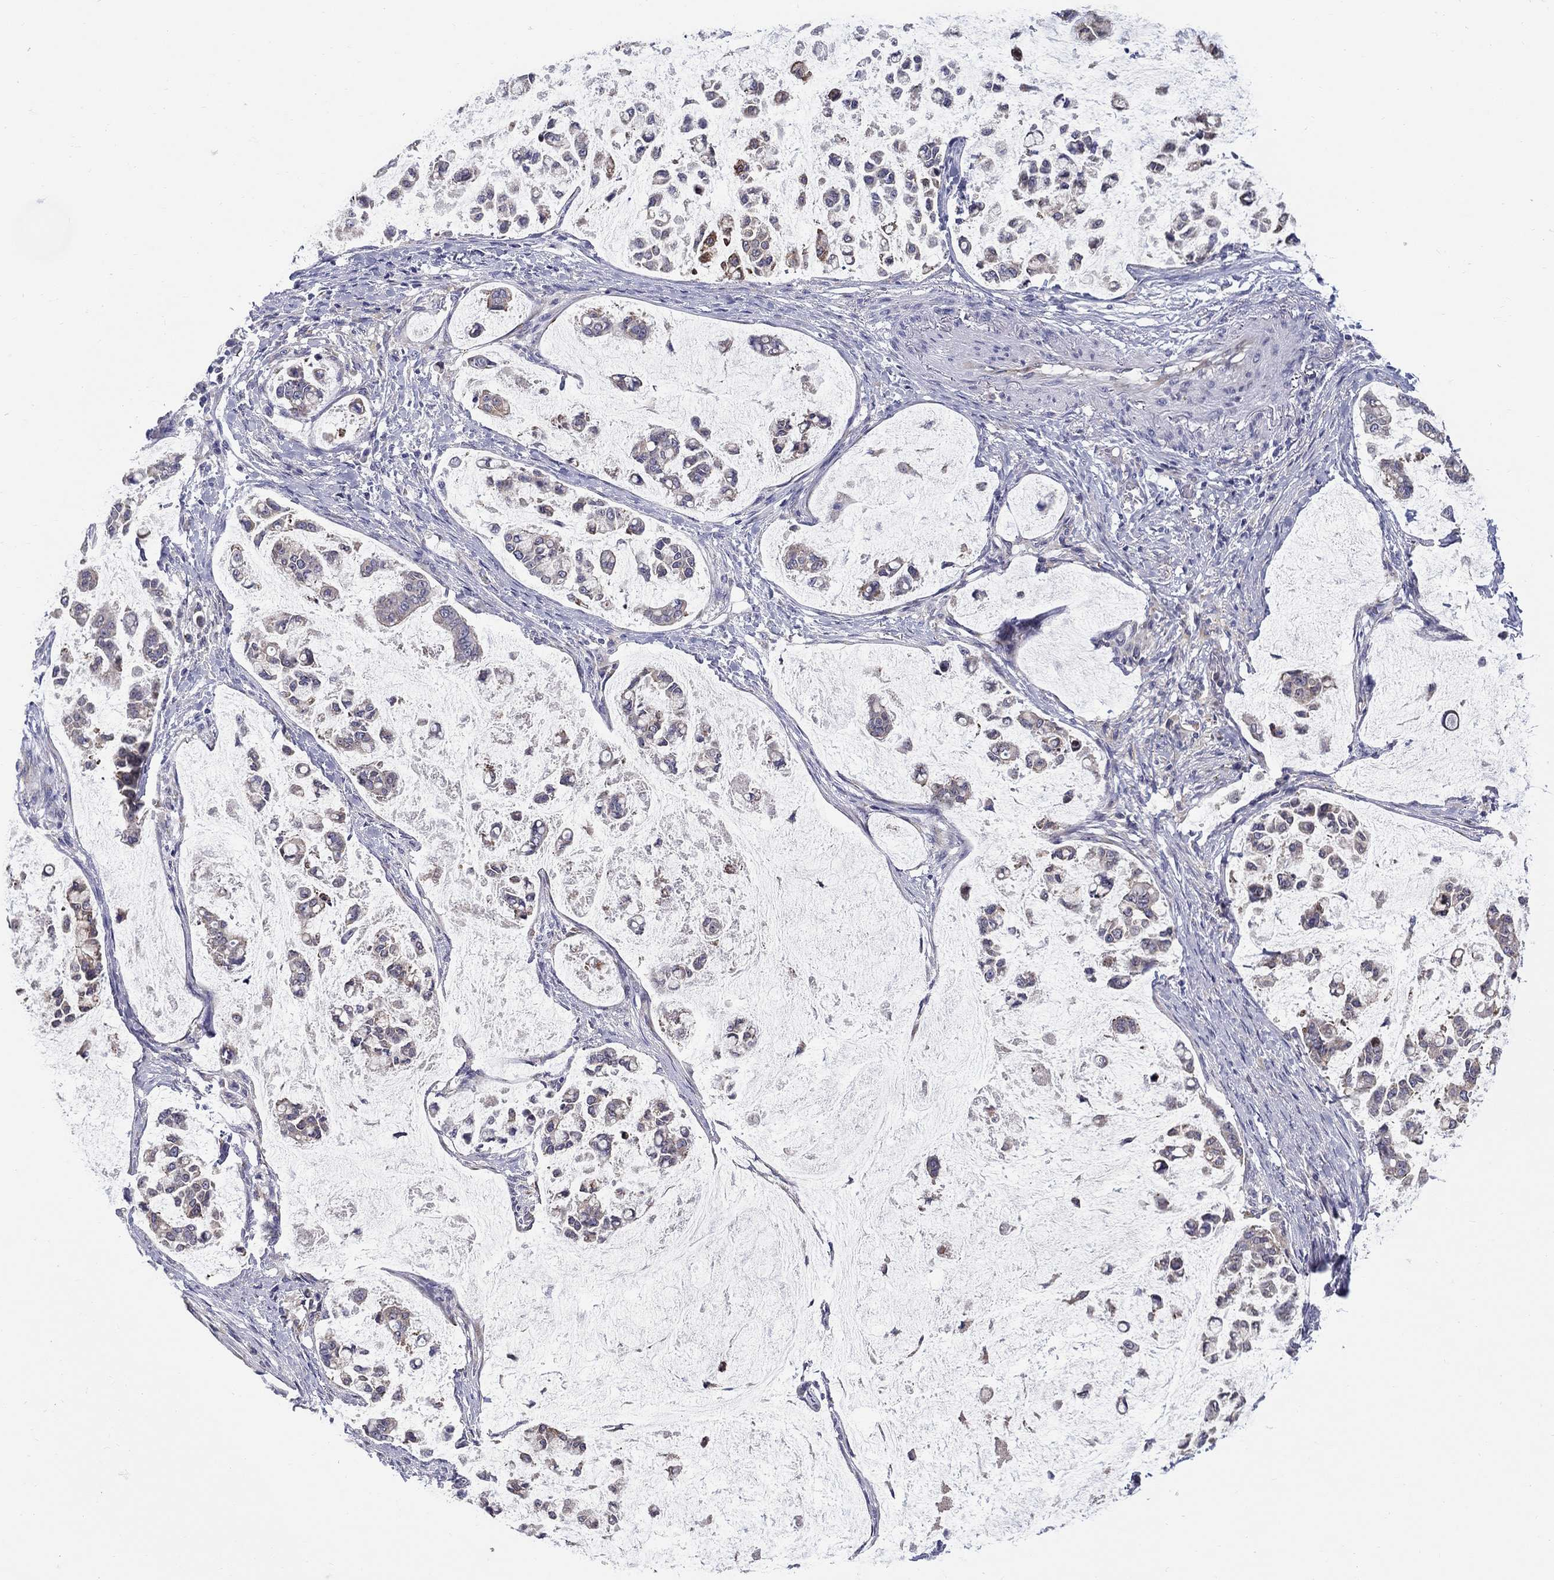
{"staining": {"intensity": "negative", "quantity": "none", "location": "none"}, "tissue": "stomach cancer", "cell_type": "Tumor cells", "image_type": "cancer", "snomed": [{"axis": "morphology", "description": "Adenocarcinoma, NOS"}, {"axis": "topography", "description": "Stomach"}], "caption": "Stomach cancer was stained to show a protein in brown. There is no significant positivity in tumor cells.", "gene": "QRFPR", "patient": {"sex": "male", "age": 82}}